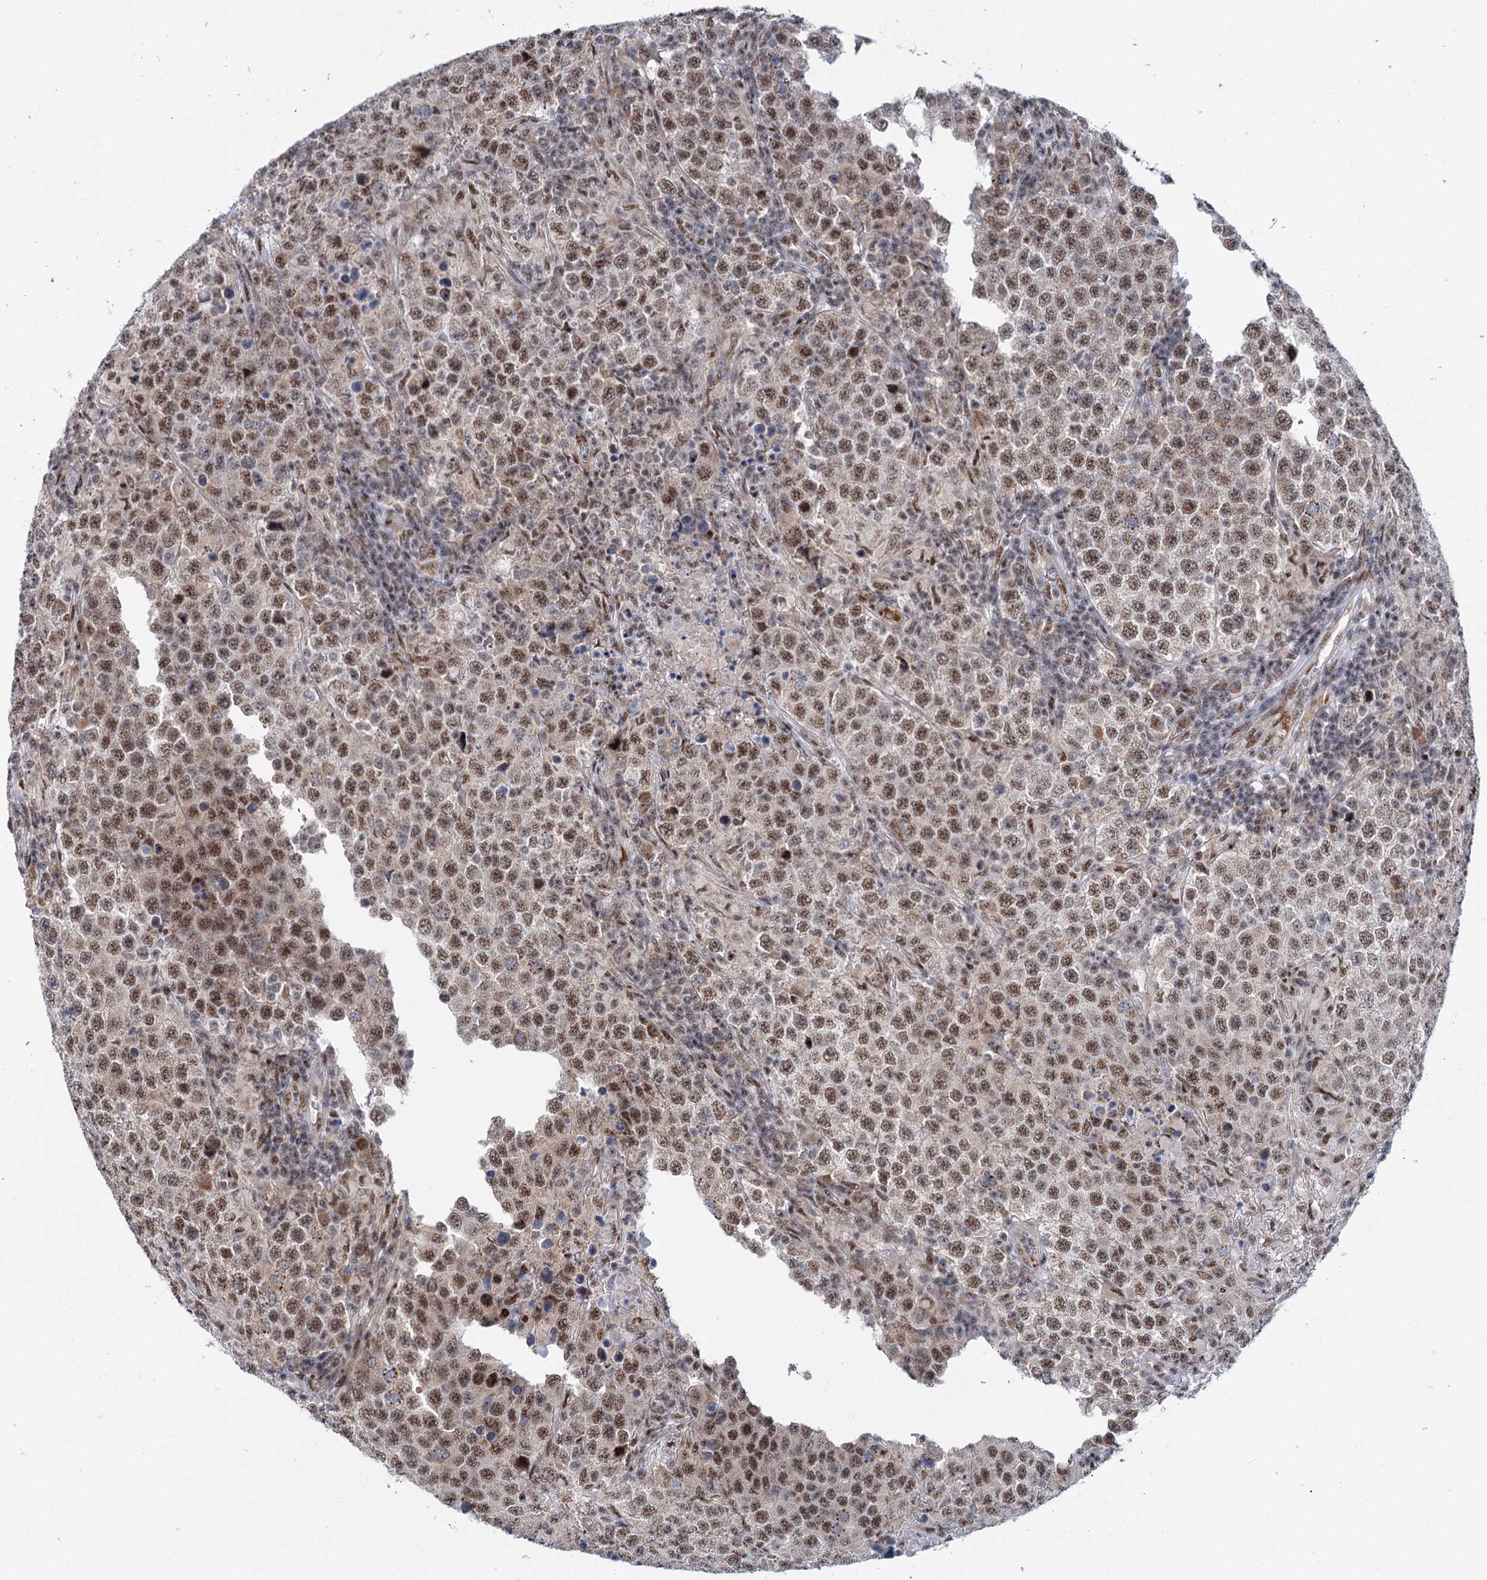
{"staining": {"intensity": "moderate", "quantity": ">75%", "location": "nuclear"}, "tissue": "testis cancer", "cell_type": "Tumor cells", "image_type": "cancer", "snomed": [{"axis": "morphology", "description": "Normal tissue, NOS"}, {"axis": "morphology", "description": "Urothelial carcinoma, High grade"}, {"axis": "morphology", "description": "Seminoma, NOS"}, {"axis": "morphology", "description": "Carcinoma, Embryonal, NOS"}, {"axis": "topography", "description": "Urinary bladder"}, {"axis": "topography", "description": "Testis"}], "caption": "Testis cancer was stained to show a protein in brown. There is medium levels of moderate nuclear expression in approximately >75% of tumor cells. (DAB = brown stain, brightfield microscopy at high magnification).", "gene": "SREK1", "patient": {"sex": "male", "age": 41}}